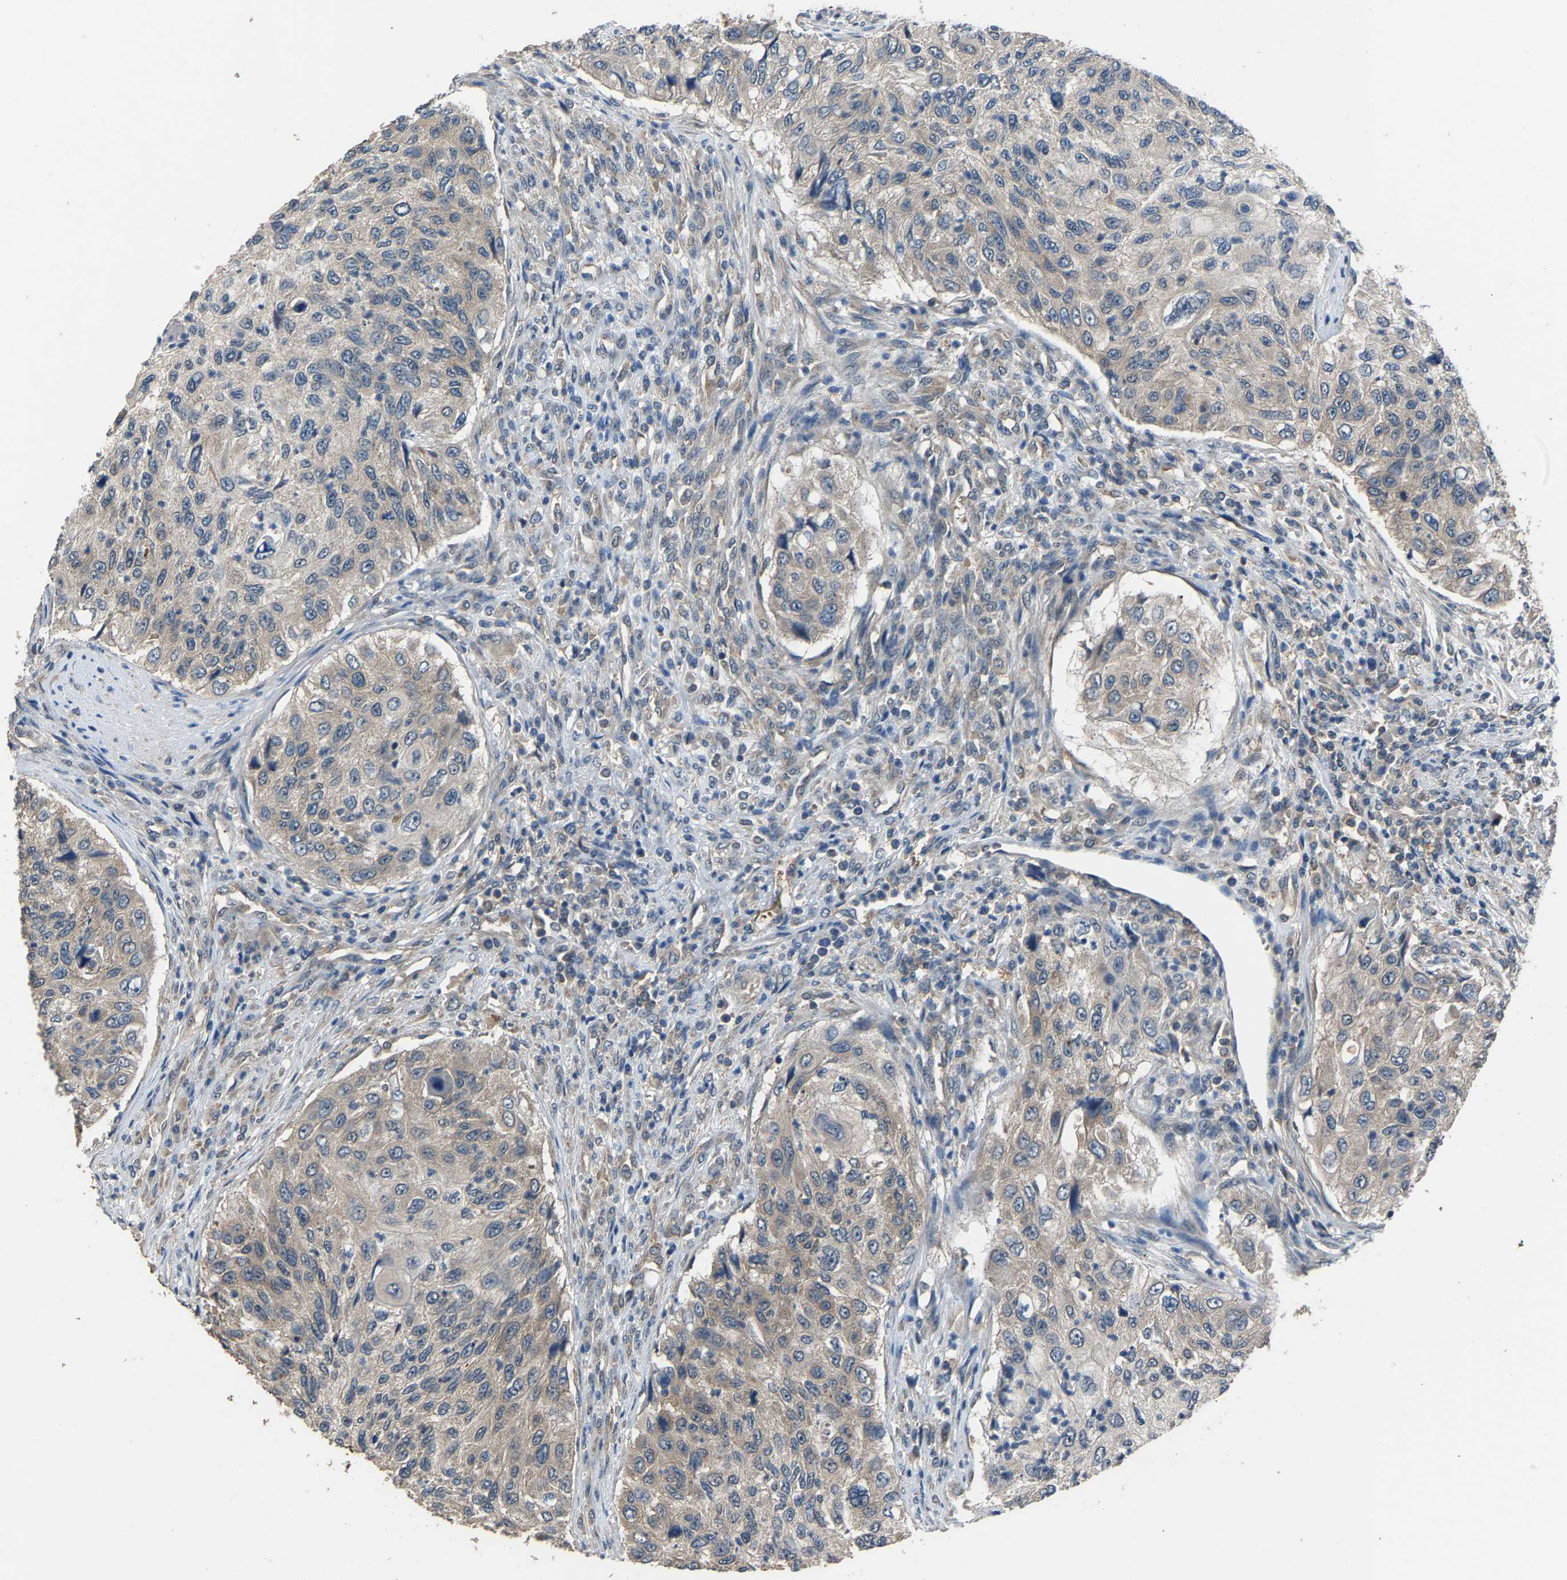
{"staining": {"intensity": "weak", "quantity": "25%-75%", "location": "cytoplasmic/membranous"}, "tissue": "urothelial cancer", "cell_type": "Tumor cells", "image_type": "cancer", "snomed": [{"axis": "morphology", "description": "Urothelial carcinoma, High grade"}, {"axis": "topography", "description": "Urinary bladder"}], "caption": "Protein expression analysis of urothelial cancer demonstrates weak cytoplasmic/membranous expression in about 25%-75% of tumor cells. Nuclei are stained in blue.", "gene": "ABCC9", "patient": {"sex": "female", "age": 60}}